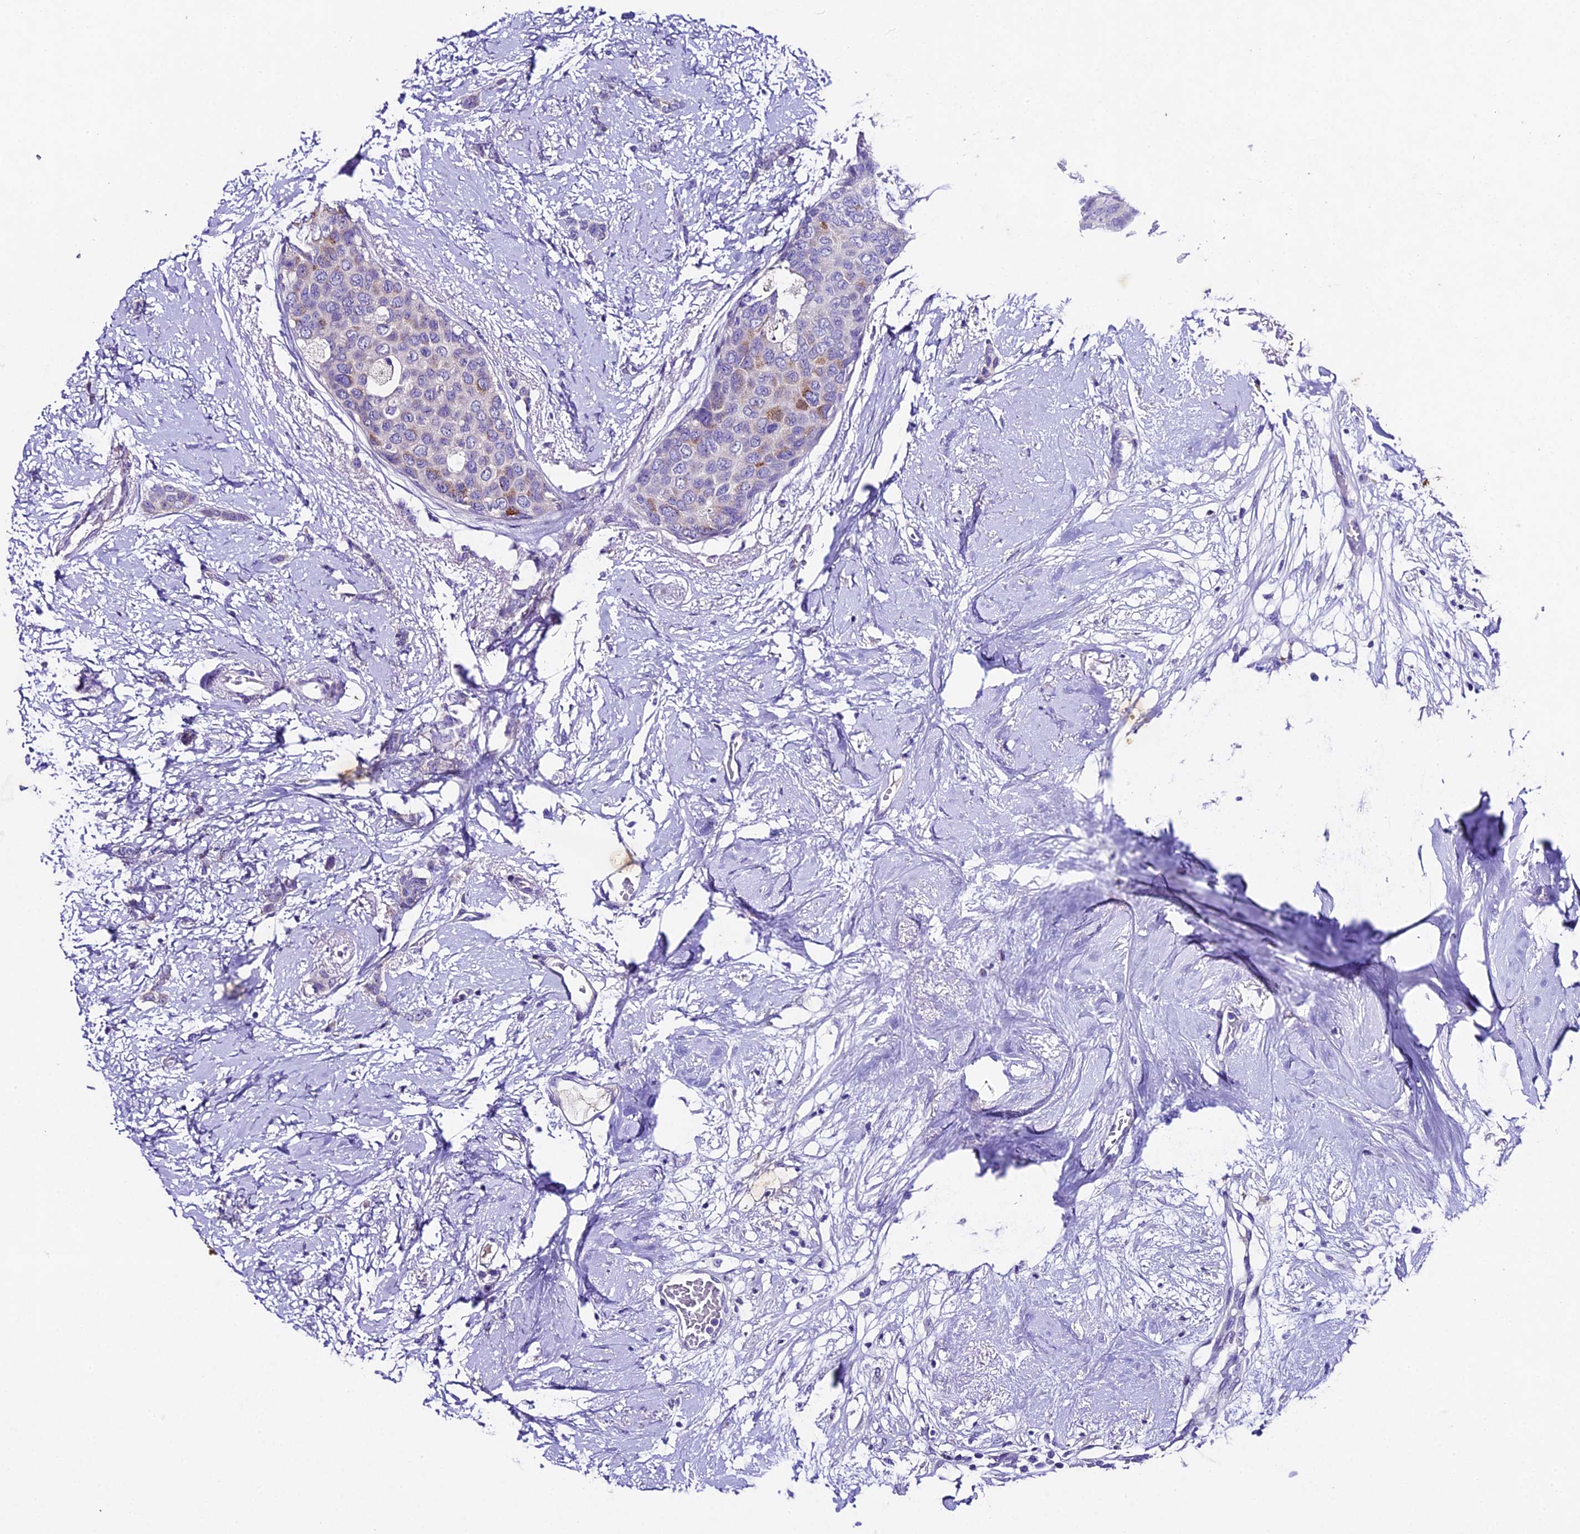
{"staining": {"intensity": "negative", "quantity": "none", "location": "none"}, "tissue": "breast cancer", "cell_type": "Tumor cells", "image_type": "cancer", "snomed": [{"axis": "morphology", "description": "Duct carcinoma"}, {"axis": "topography", "description": "Breast"}], "caption": "IHC of breast cancer shows no positivity in tumor cells.", "gene": "IFT140", "patient": {"sex": "female", "age": 72}}